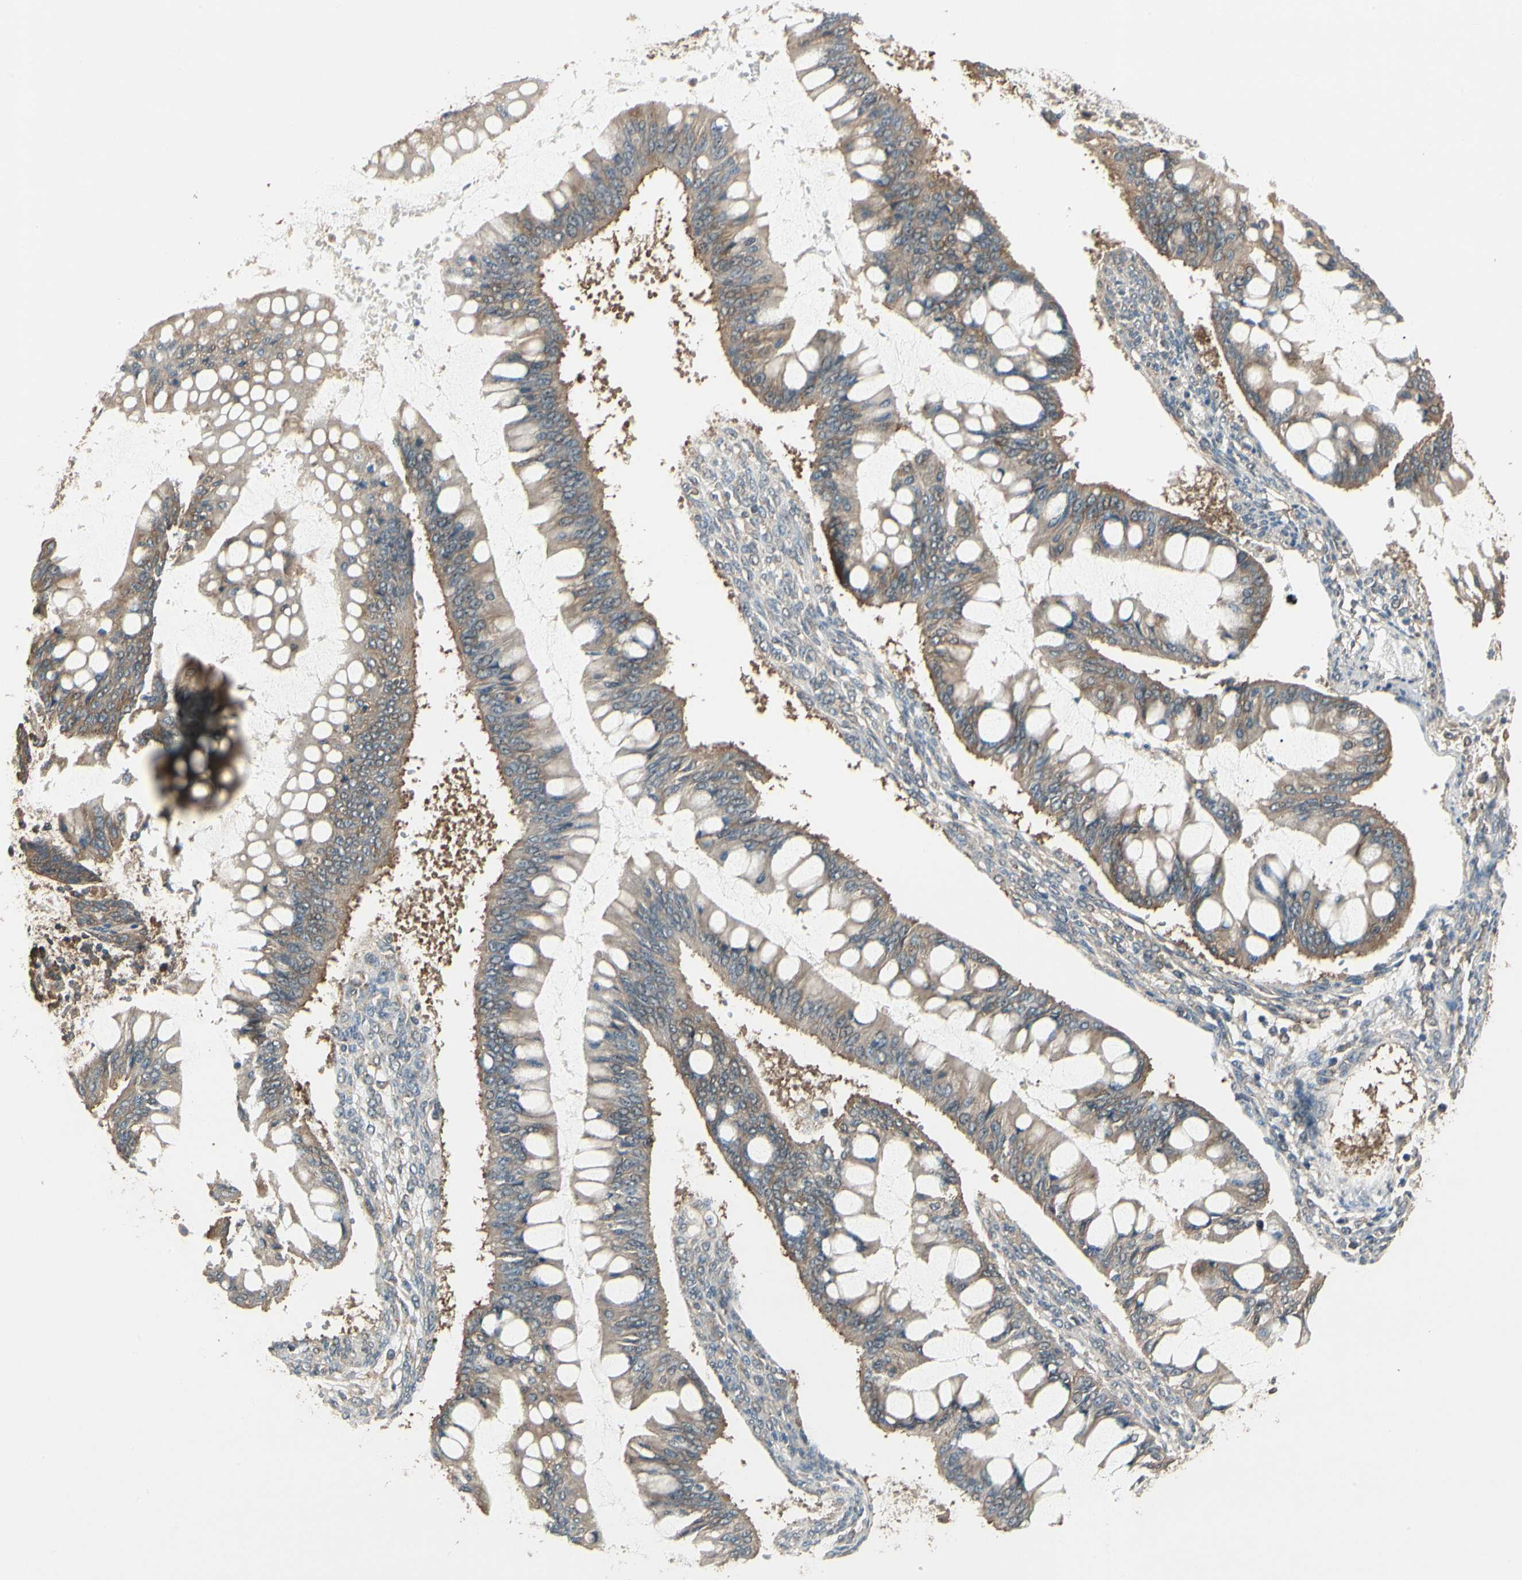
{"staining": {"intensity": "moderate", "quantity": ">75%", "location": "cytoplasmic/membranous"}, "tissue": "ovarian cancer", "cell_type": "Tumor cells", "image_type": "cancer", "snomed": [{"axis": "morphology", "description": "Cystadenocarcinoma, mucinous, NOS"}, {"axis": "topography", "description": "Ovary"}], "caption": "Tumor cells demonstrate medium levels of moderate cytoplasmic/membranous staining in about >75% of cells in human ovarian mucinous cystadenocarcinoma. (DAB IHC with brightfield microscopy, high magnification).", "gene": "CCT7", "patient": {"sex": "female", "age": 73}}